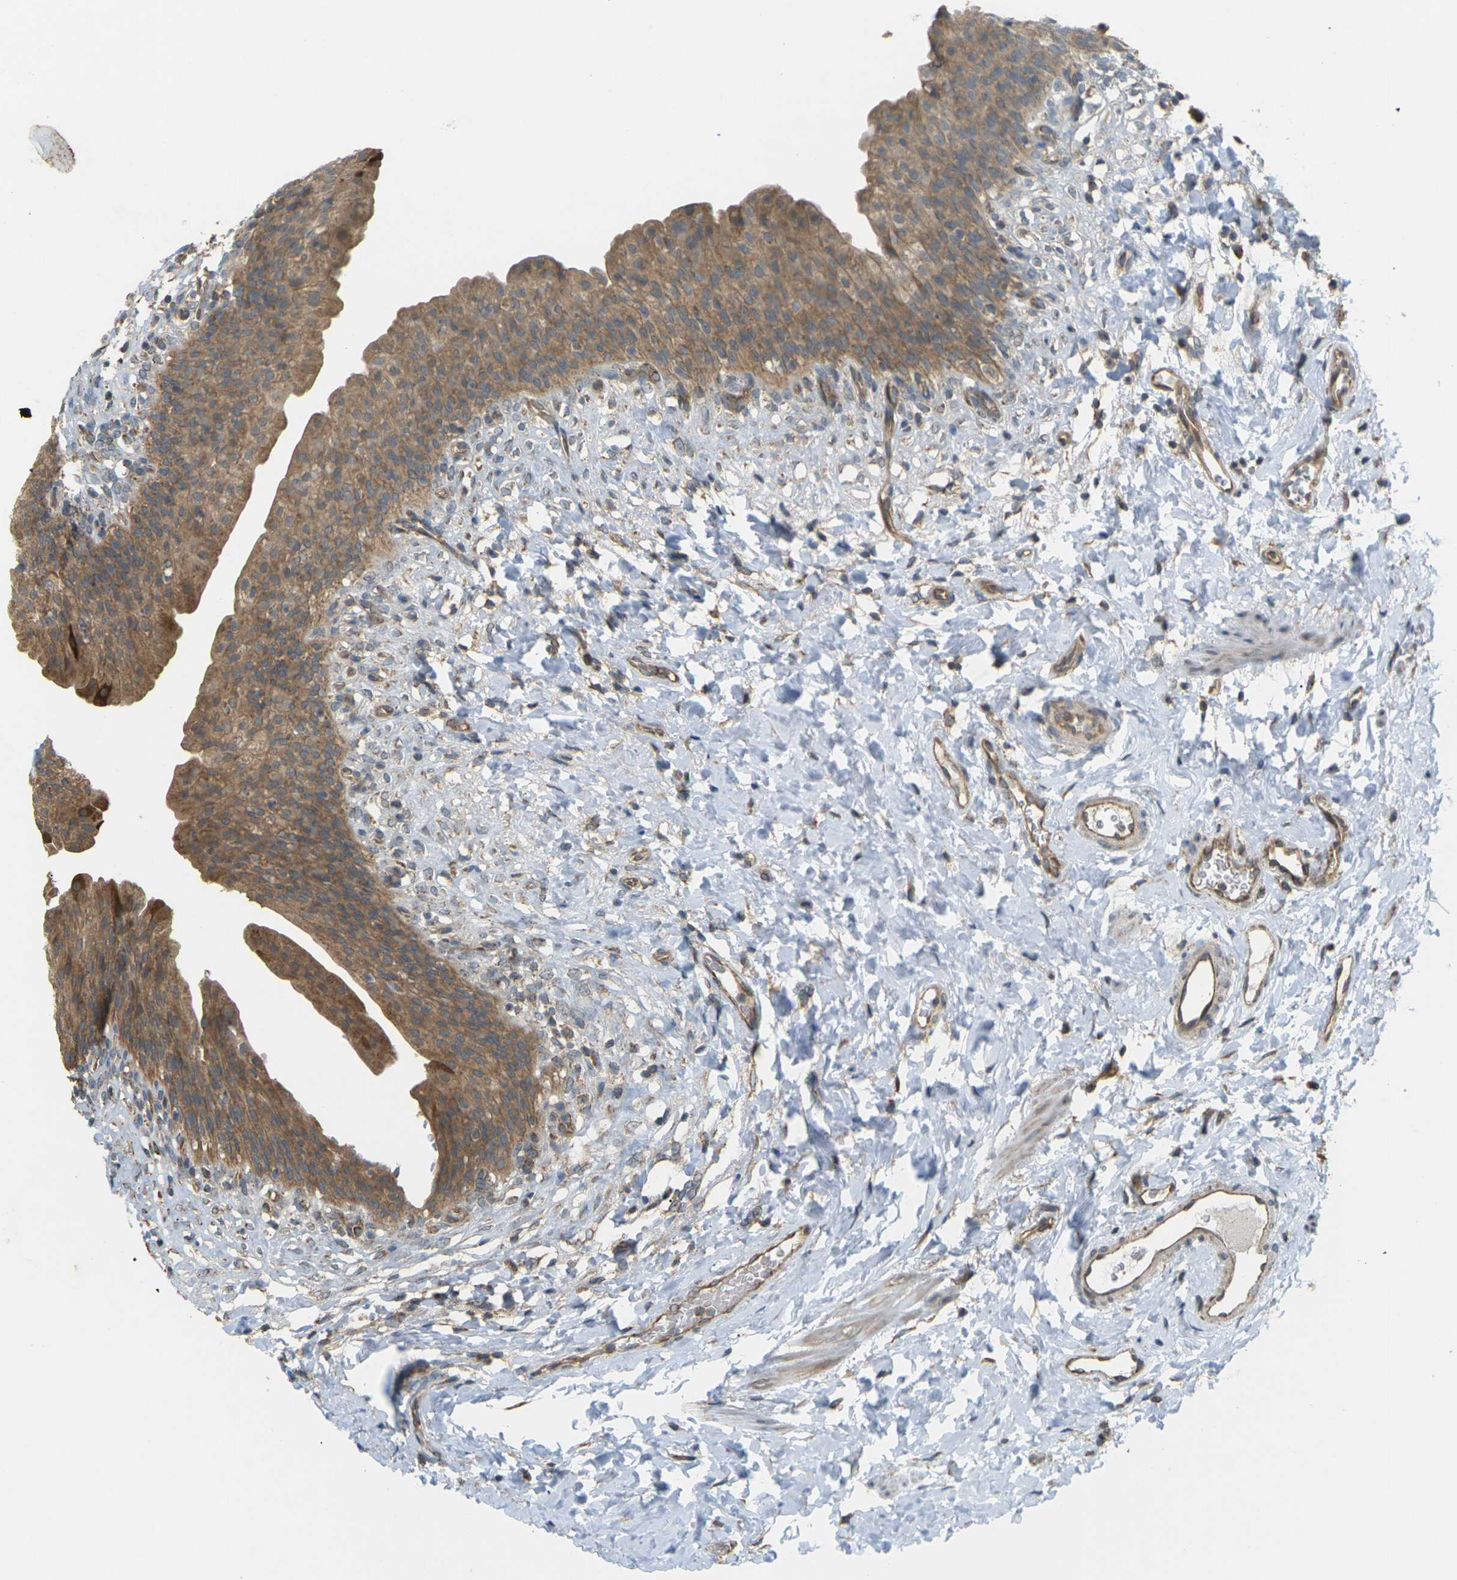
{"staining": {"intensity": "moderate", "quantity": ">75%", "location": "cytoplasmic/membranous"}, "tissue": "urinary bladder", "cell_type": "Urothelial cells", "image_type": "normal", "snomed": [{"axis": "morphology", "description": "Normal tissue, NOS"}, {"axis": "topography", "description": "Urinary bladder"}], "caption": "Immunohistochemical staining of benign urinary bladder reveals moderate cytoplasmic/membranous protein staining in approximately >75% of urothelial cells.", "gene": "KSR1", "patient": {"sex": "female", "age": 79}}